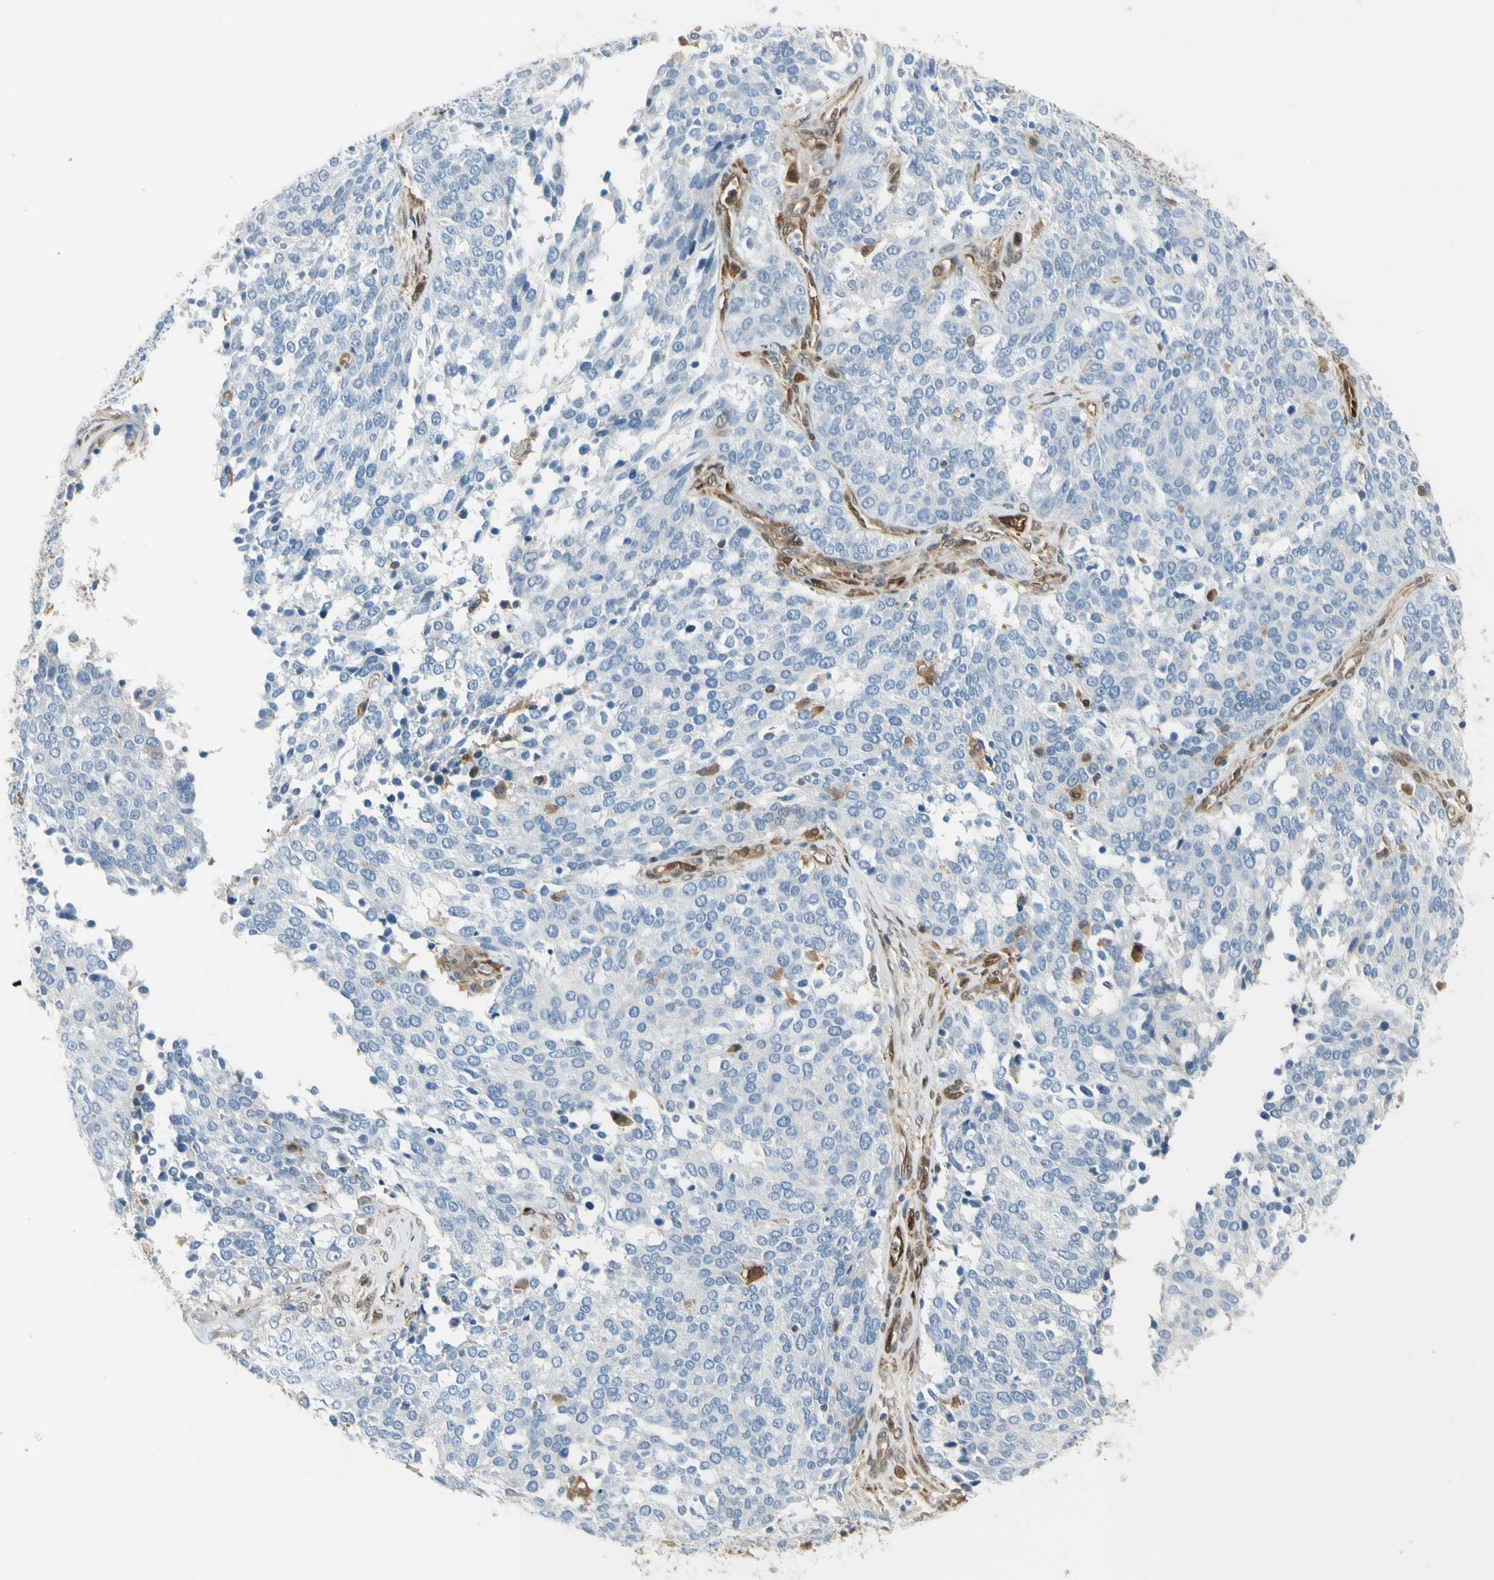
{"staining": {"intensity": "negative", "quantity": "none", "location": "none"}, "tissue": "ovarian cancer", "cell_type": "Tumor cells", "image_type": "cancer", "snomed": [{"axis": "morphology", "description": "Cystadenocarcinoma, serous, NOS"}, {"axis": "topography", "description": "Ovary"}], "caption": "Immunohistochemical staining of human ovarian cancer exhibits no significant positivity in tumor cells.", "gene": "SERPINB6", "patient": {"sex": "female", "age": 44}}